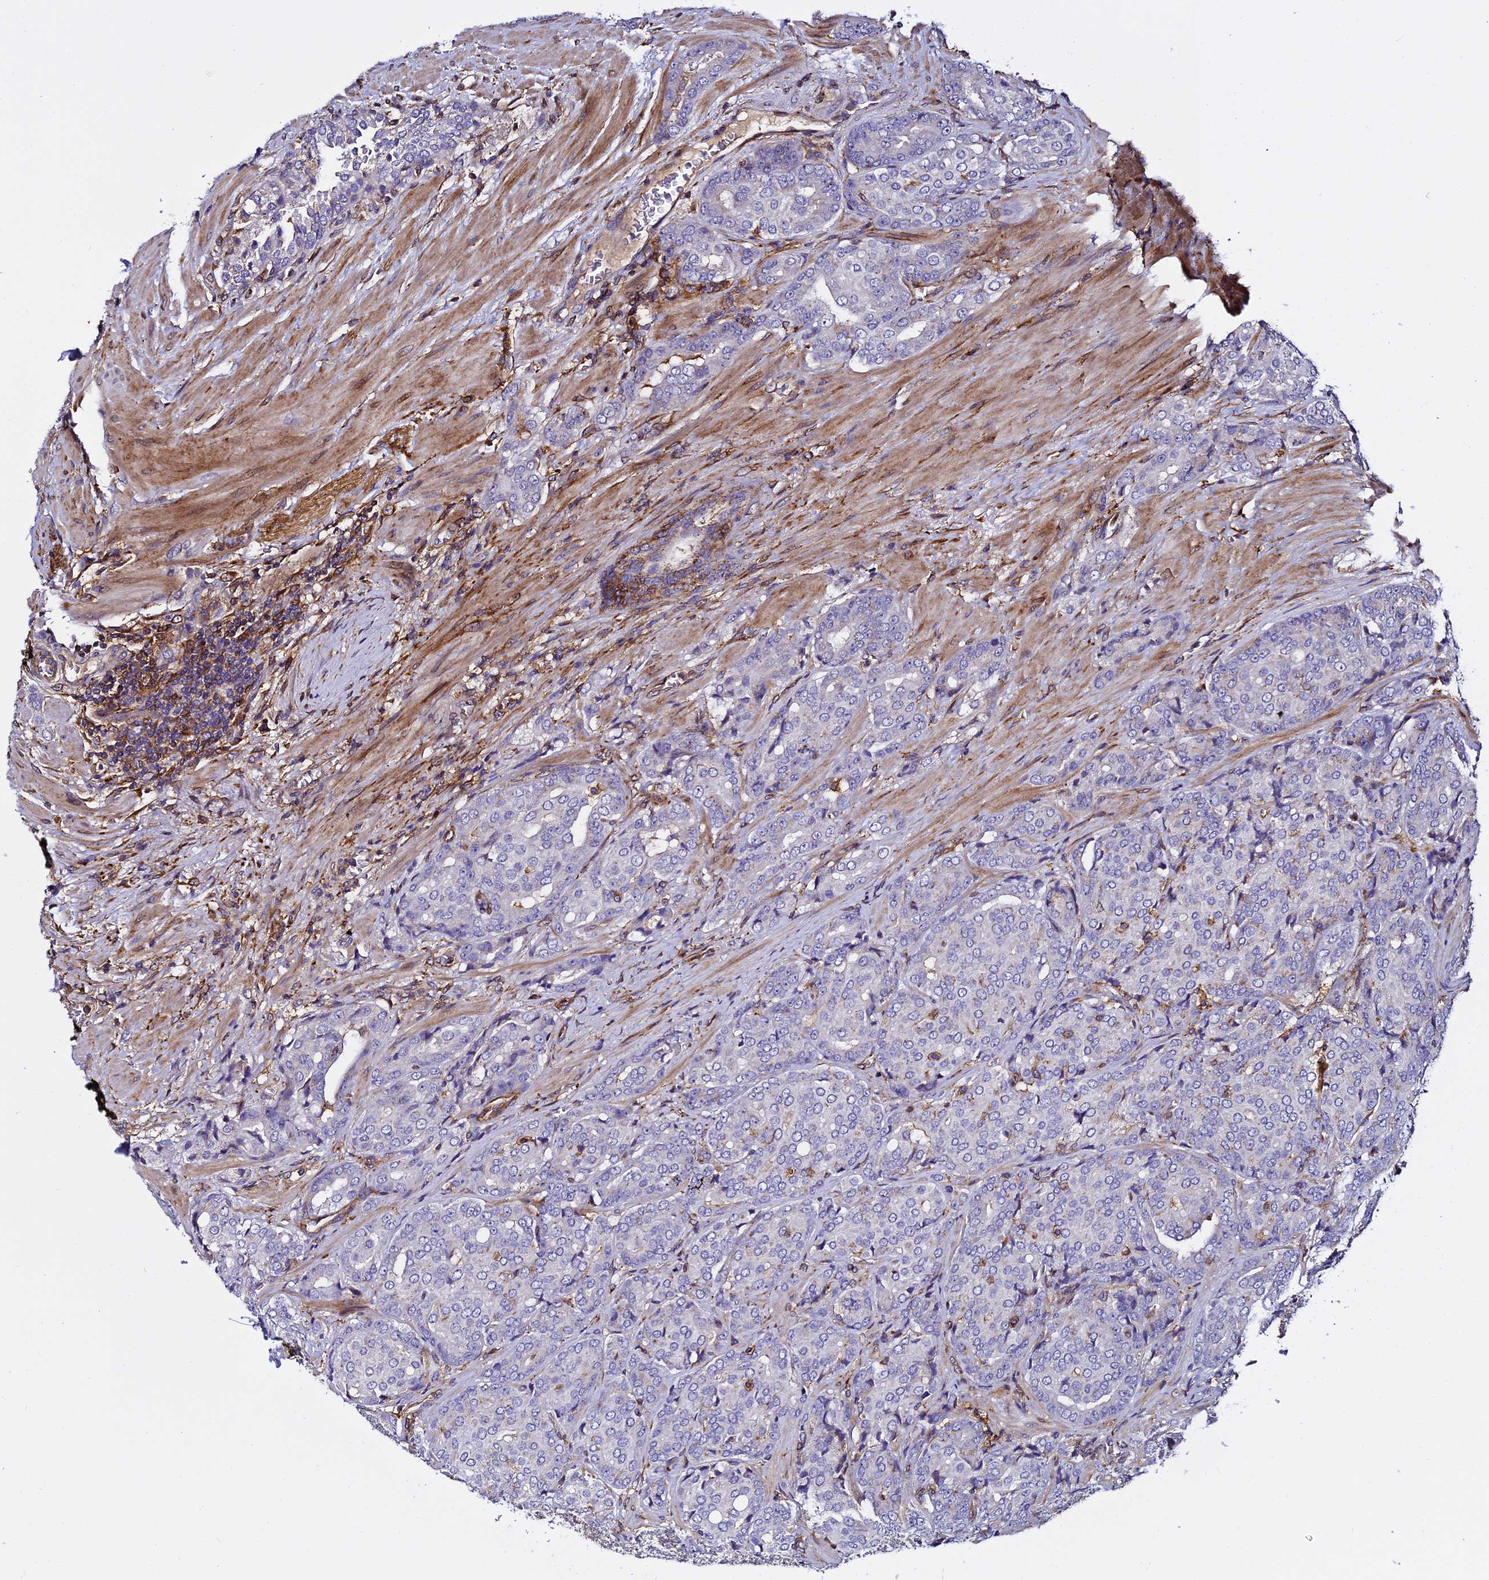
{"staining": {"intensity": "negative", "quantity": "none", "location": "none"}, "tissue": "prostate cancer", "cell_type": "Tumor cells", "image_type": "cancer", "snomed": [{"axis": "morphology", "description": "Adenocarcinoma, High grade"}, {"axis": "topography", "description": "Prostate"}], "caption": "Histopathology image shows no protein positivity in tumor cells of high-grade adenocarcinoma (prostate) tissue.", "gene": "TRPV2", "patient": {"sex": "male", "age": 68}}